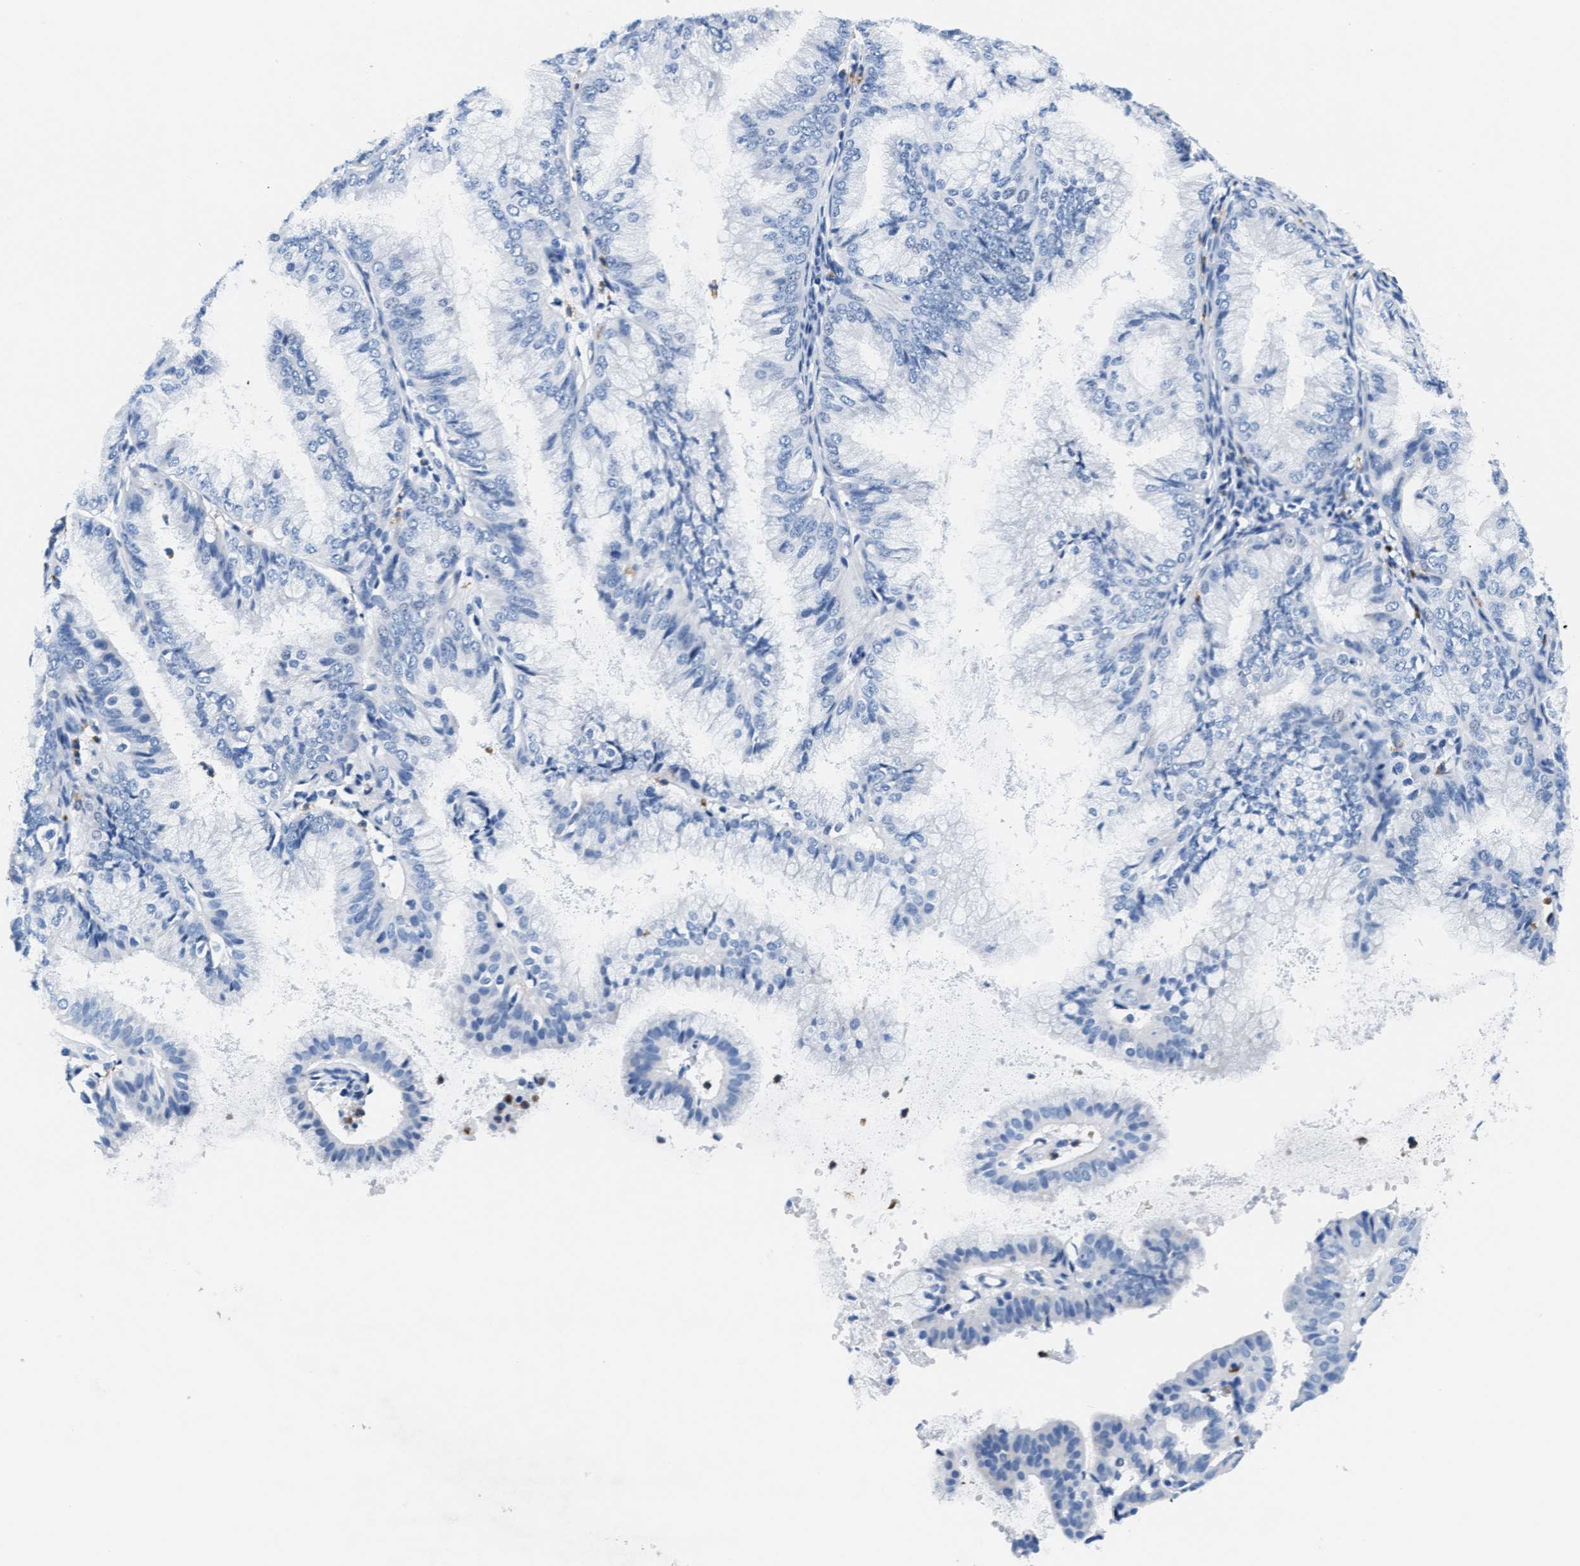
{"staining": {"intensity": "negative", "quantity": "none", "location": "none"}, "tissue": "endometrial cancer", "cell_type": "Tumor cells", "image_type": "cancer", "snomed": [{"axis": "morphology", "description": "Adenocarcinoma, NOS"}, {"axis": "topography", "description": "Endometrium"}], "caption": "Human endometrial cancer (adenocarcinoma) stained for a protein using immunohistochemistry (IHC) exhibits no positivity in tumor cells.", "gene": "MMP8", "patient": {"sex": "female", "age": 63}}